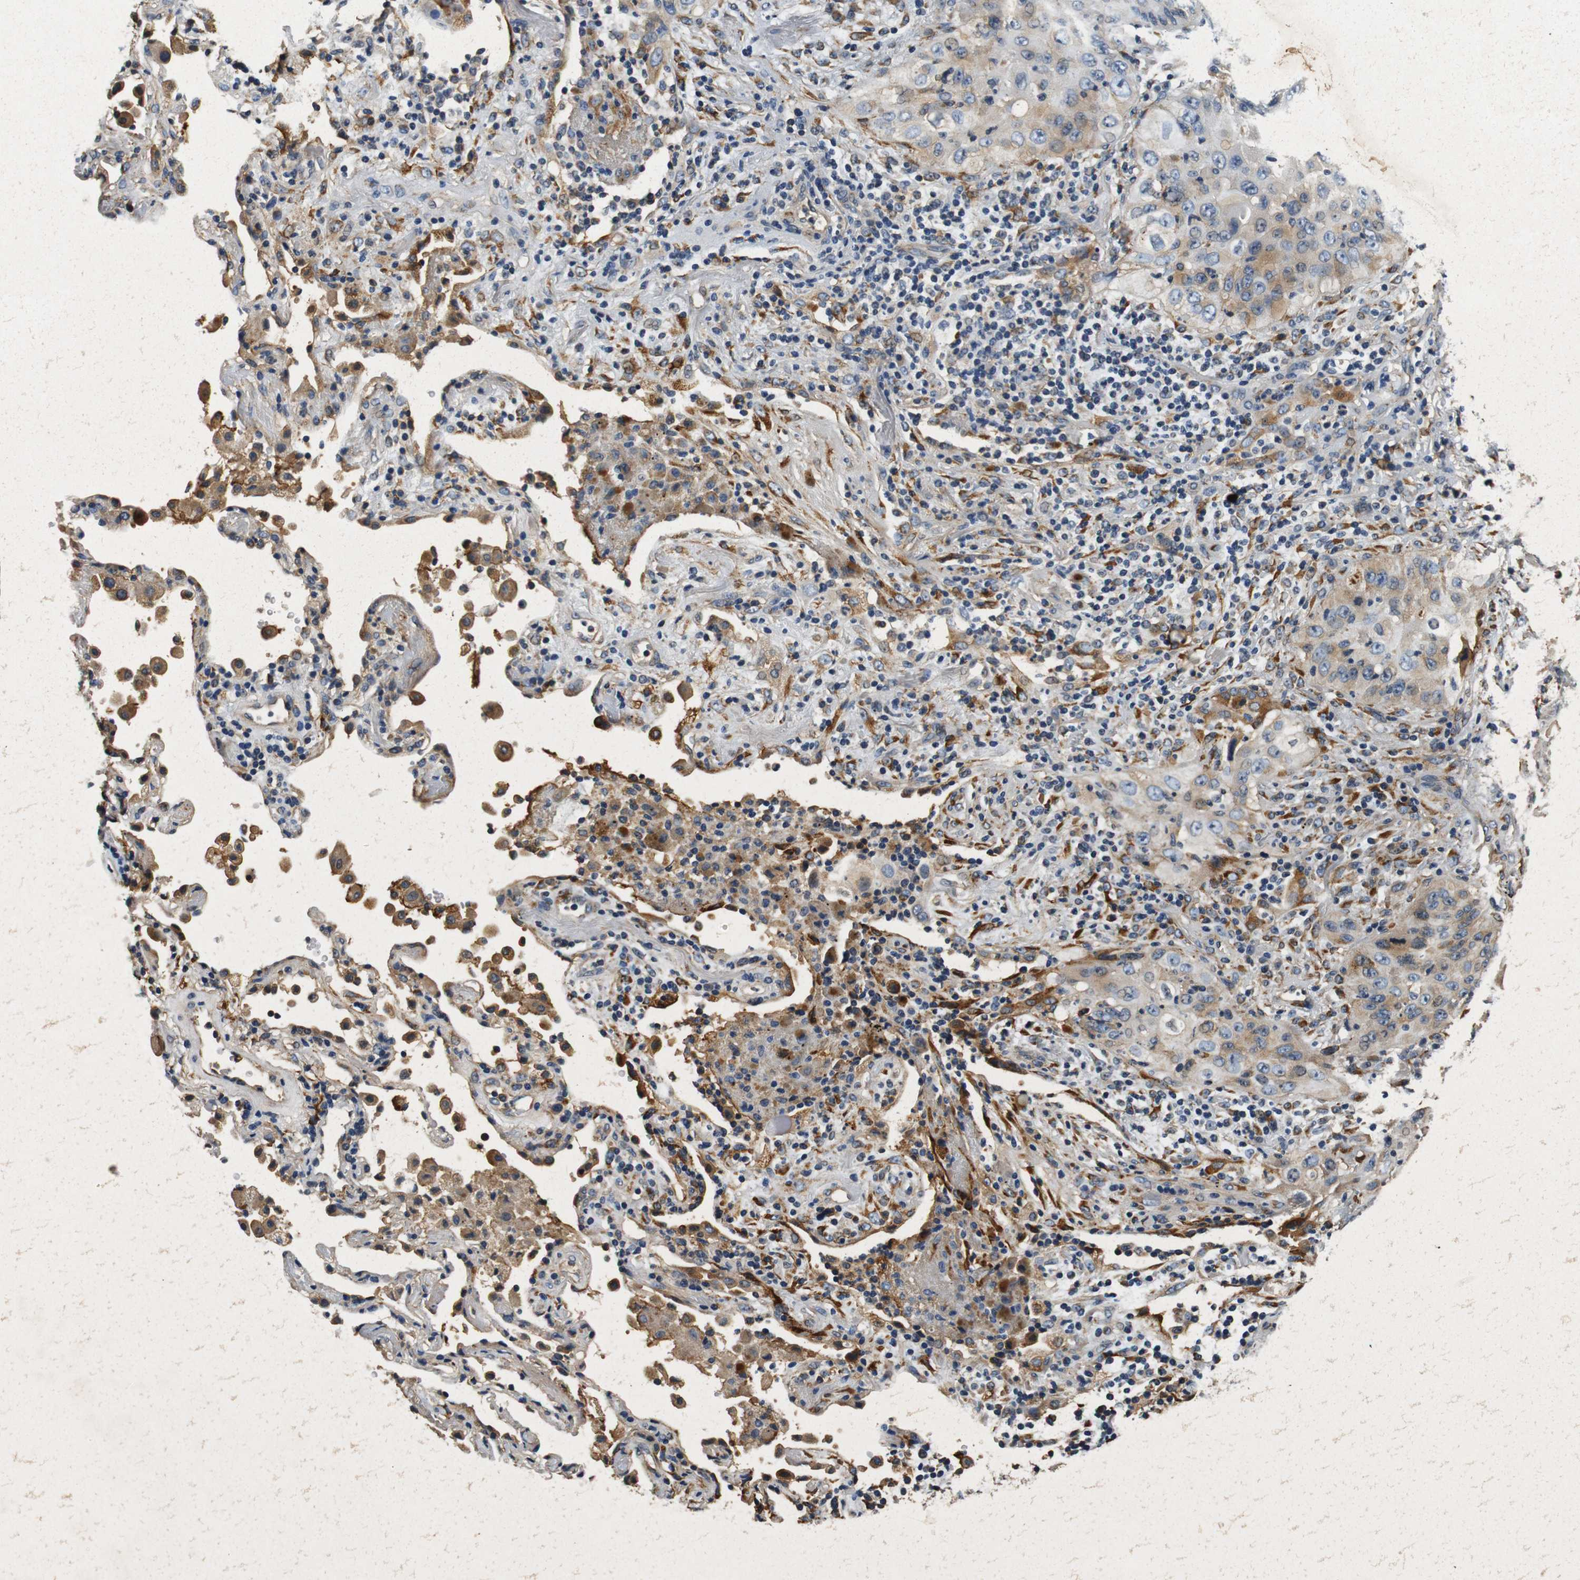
{"staining": {"intensity": "weak", "quantity": "25%-75%", "location": "cytoplasmic/membranous"}, "tissue": "lung cancer", "cell_type": "Tumor cells", "image_type": "cancer", "snomed": [{"axis": "morphology", "description": "Squamous cell carcinoma, NOS"}, {"axis": "topography", "description": "Lung"}], "caption": "The photomicrograph demonstrates staining of squamous cell carcinoma (lung), revealing weak cytoplasmic/membranous protein staining (brown color) within tumor cells.", "gene": "COL1A1", "patient": {"sex": "female", "age": 67}}